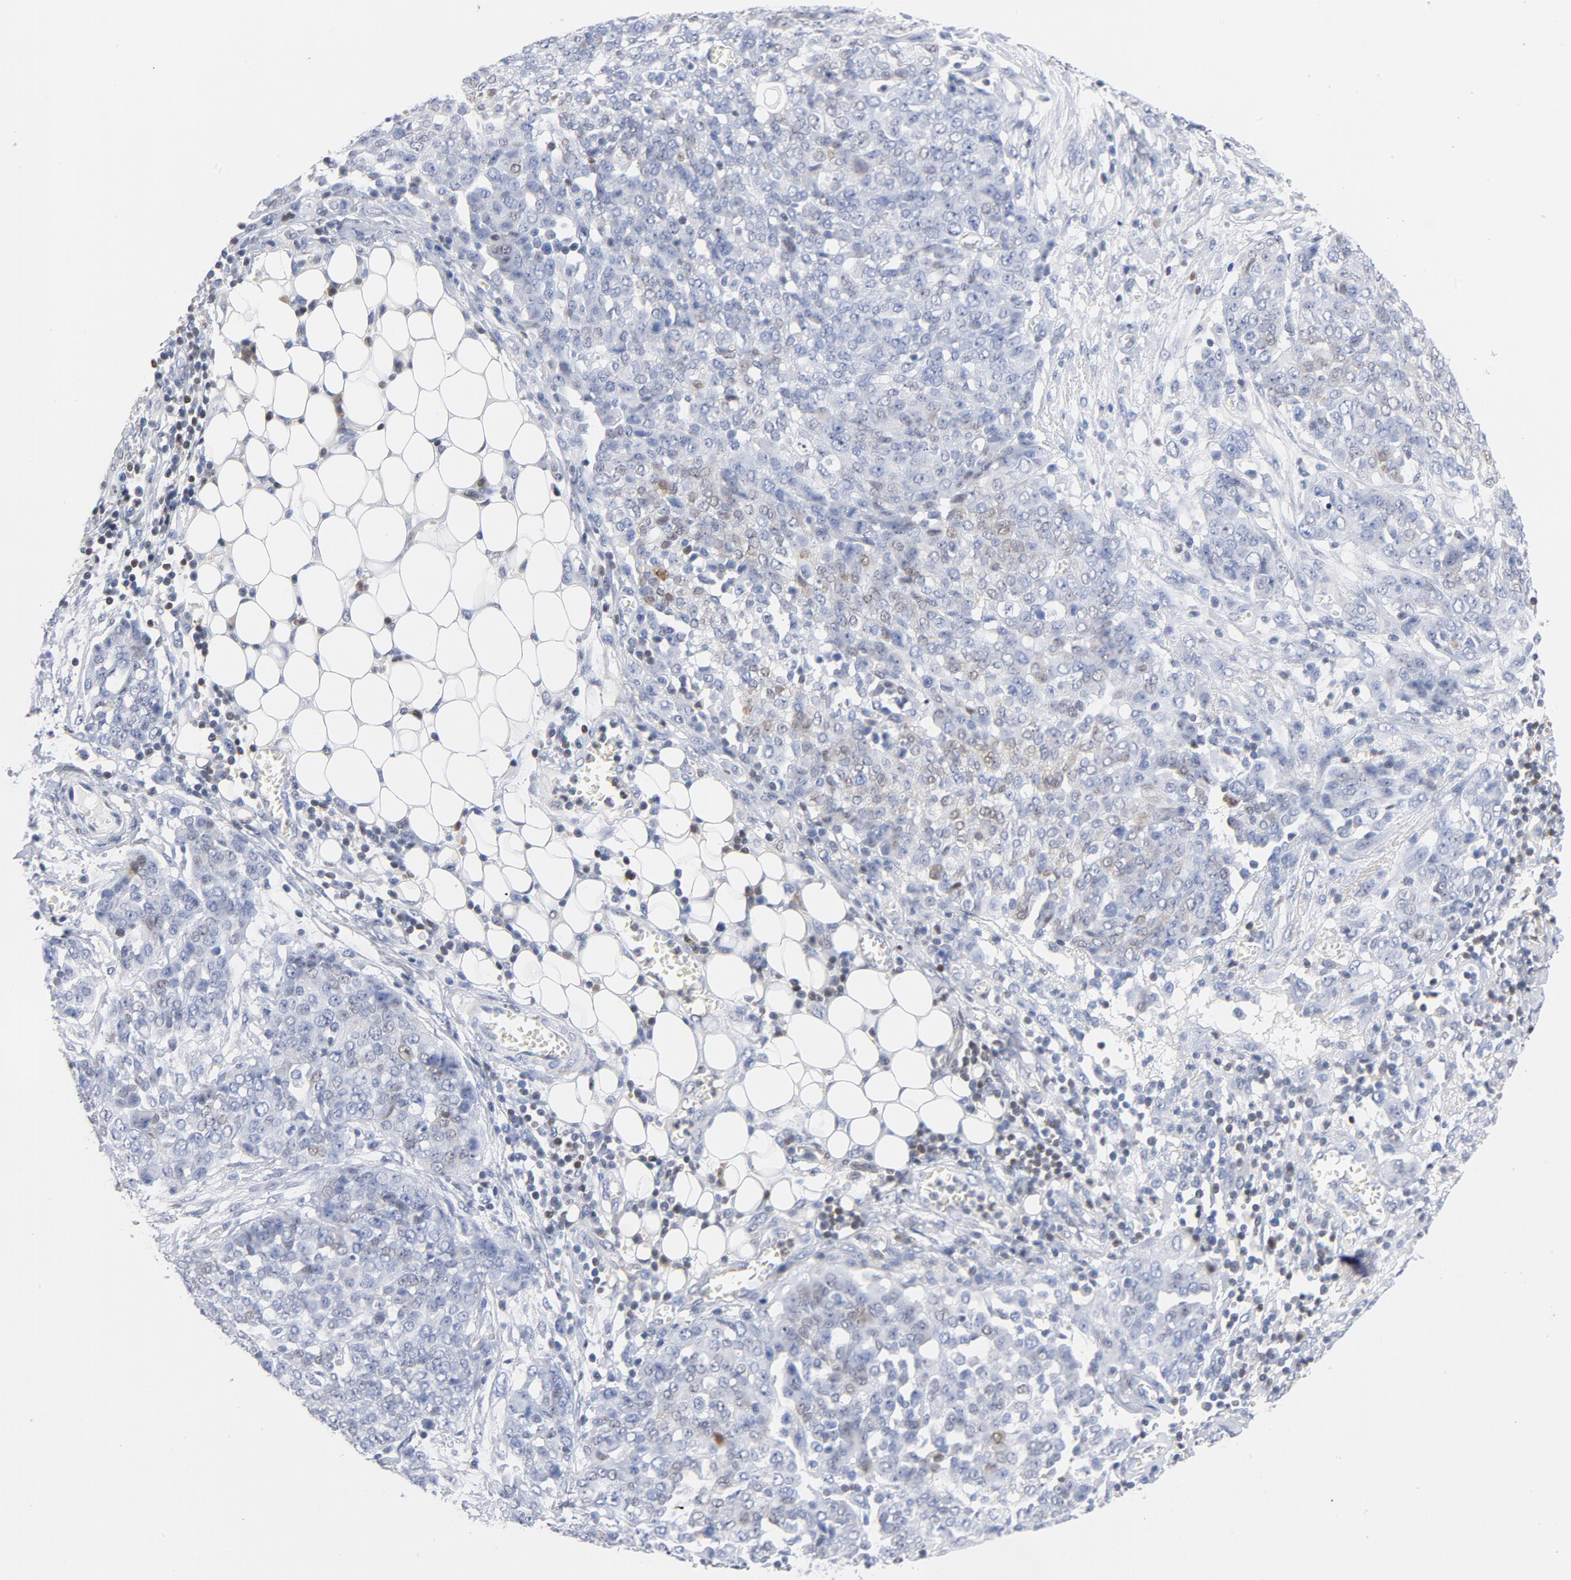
{"staining": {"intensity": "weak", "quantity": "<25%", "location": "cytoplasmic/membranous"}, "tissue": "ovarian cancer", "cell_type": "Tumor cells", "image_type": "cancer", "snomed": [{"axis": "morphology", "description": "Cystadenocarcinoma, serous, NOS"}, {"axis": "topography", "description": "Soft tissue"}, {"axis": "topography", "description": "Ovary"}], "caption": "High power microscopy image of an immunohistochemistry image of ovarian cancer, revealing no significant positivity in tumor cells.", "gene": "CDKN1B", "patient": {"sex": "female", "age": 57}}